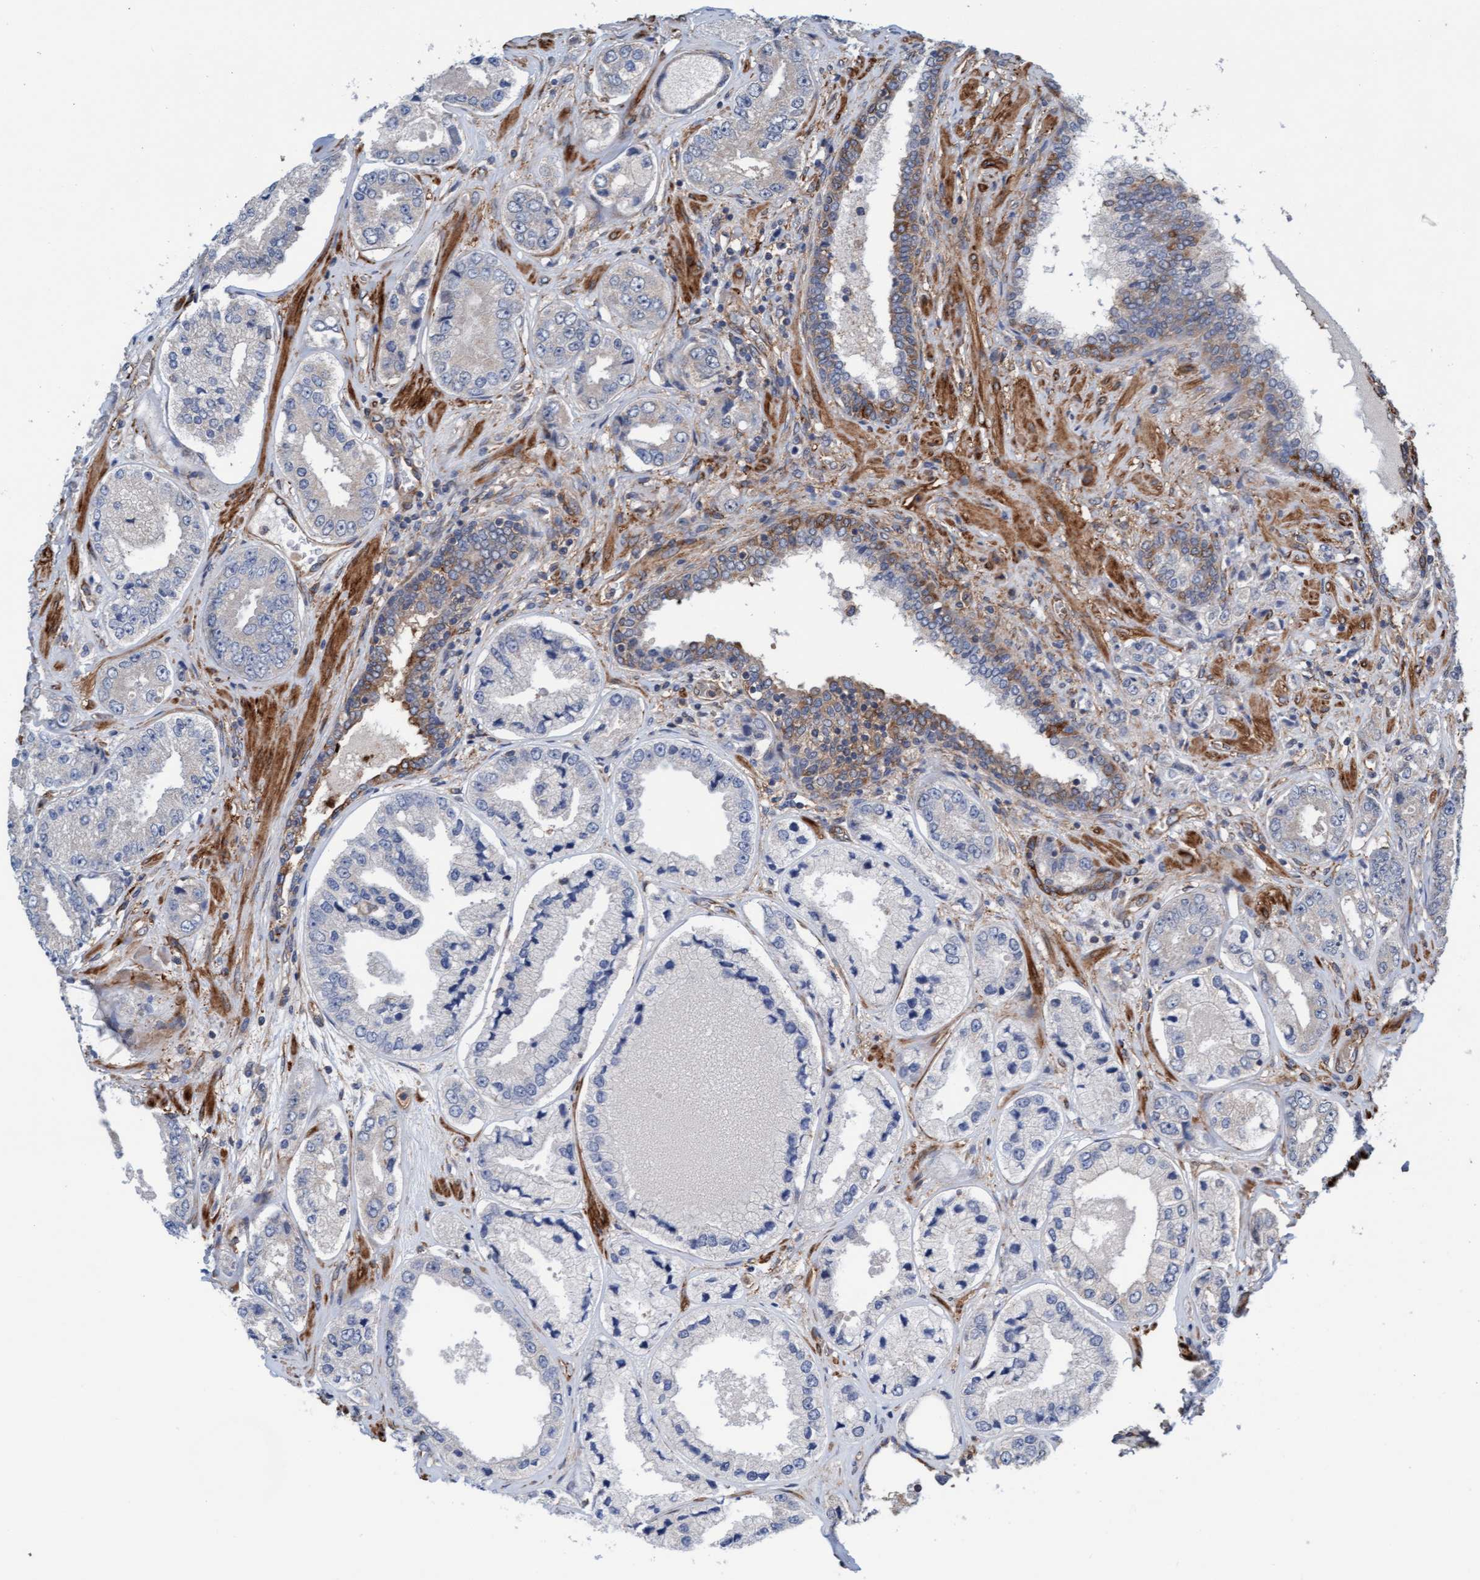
{"staining": {"intensity": "weak", "quantity": "<25%", "location": "cytoplasmic/membranous"}, "tissue": "prostate cancer", "cell_type": "Tumor cells", "image_type": "cancer", "snomed": [{"axis": "morphology", "description": "Adenocarcinoma, High grade"}, {"axis": "topography", "description": "Prostate"}], "caption": "An immunohistochemistry (IHC) micrograph of prostate high-grade adenocarcinoma is shown. There is no staining in tumor cells of prostate high-grade adenocarcinoma. The staining is performed using DAB (3,3'-diaminobenzidine) brown chromogen with nuclei counter-stained in using hematoxylin.", "gene": "FMNL3", "patient": {"sex": "male", "age": 61}}